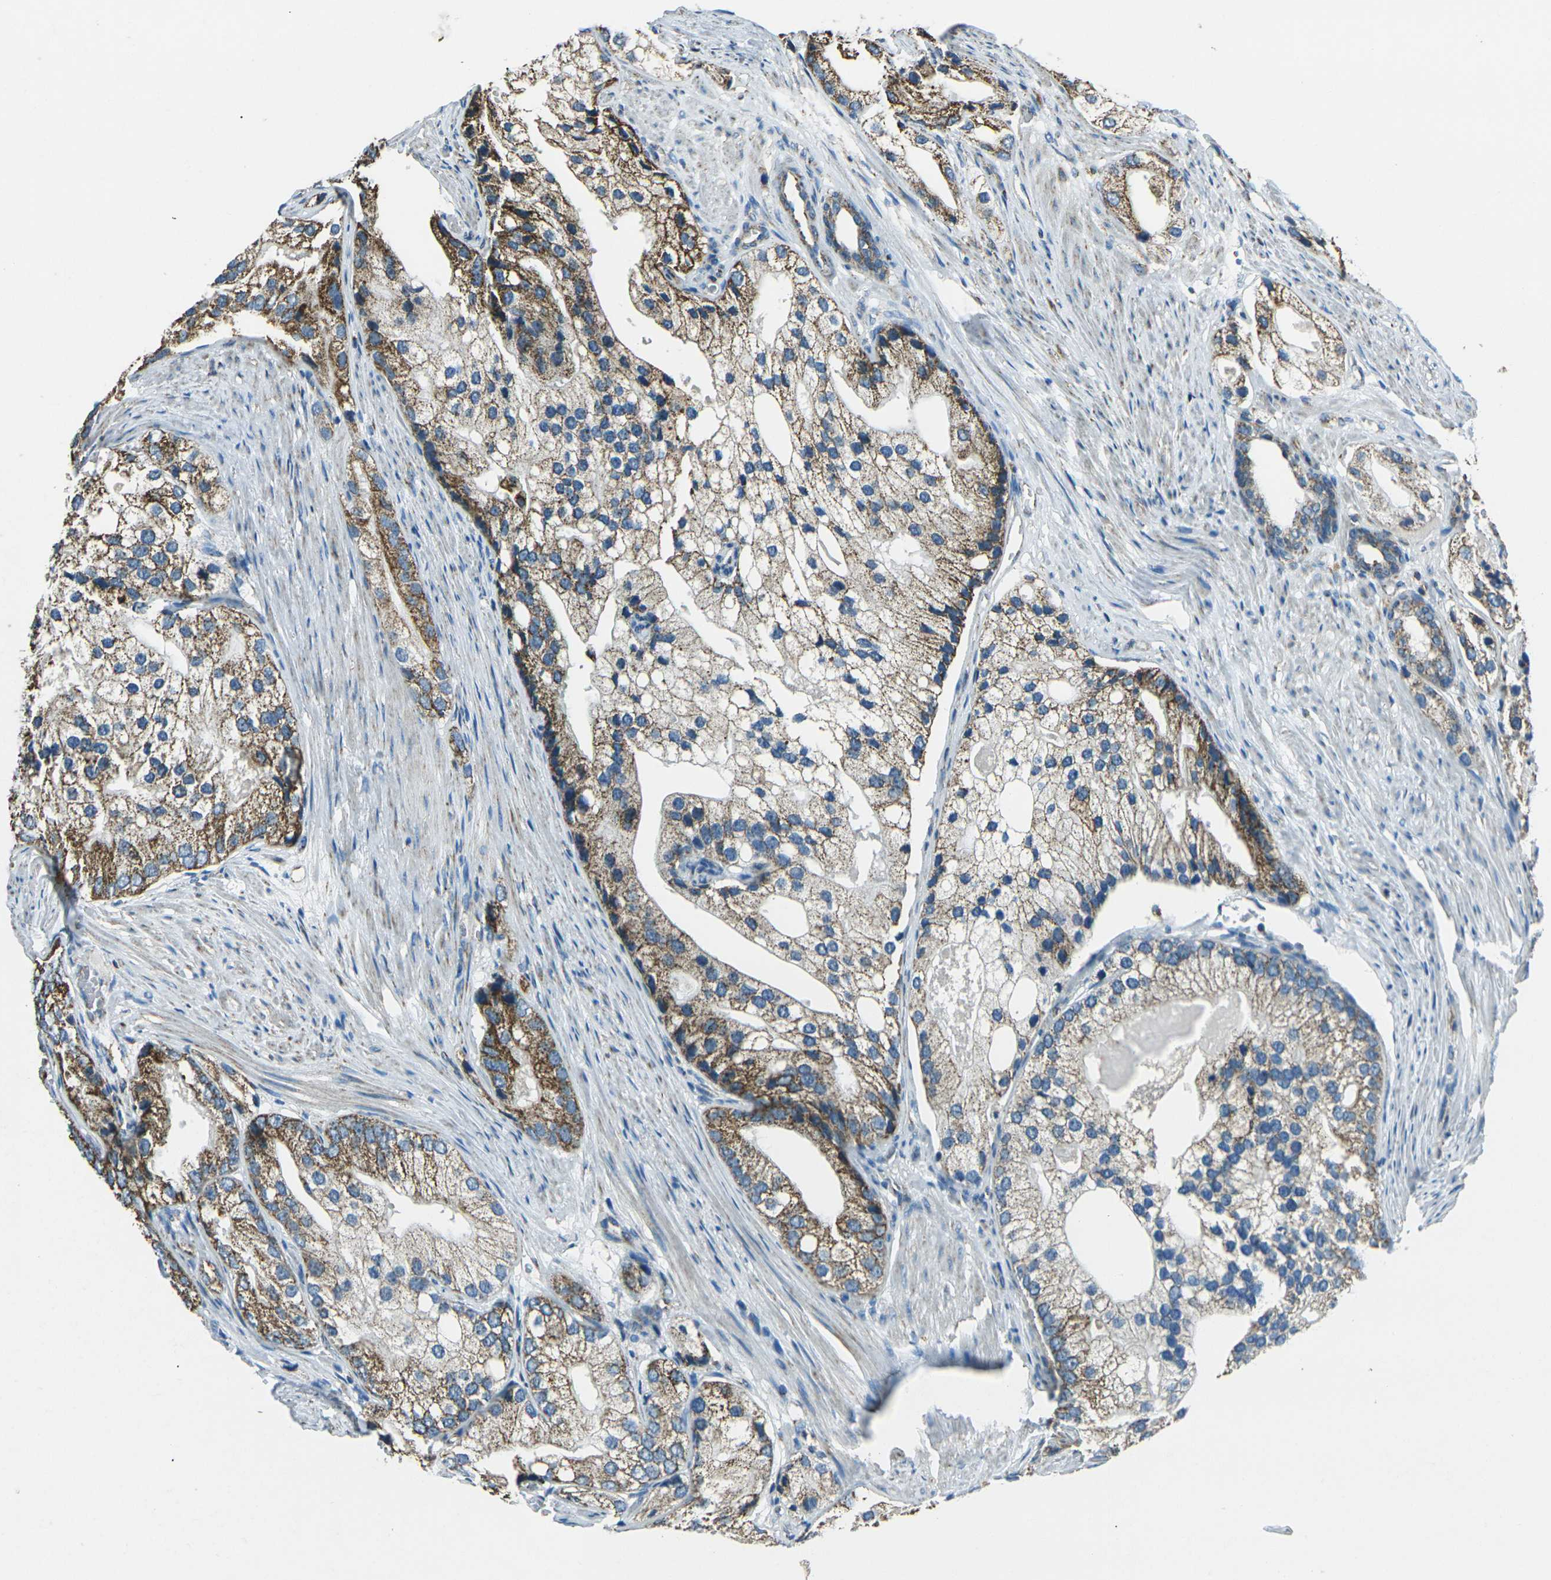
{"staining": {"intensity": "moderate", "quantity": ">75%", "location": "cytoplasmic/membranous"}, "tissue": "prostate cancer", "cell_type": "Tumor cells", "image_type": "cancer", "snomed": [{"axis": "morphology", "description": "Adenocarcinoma, Low grade"}, {"axis": "topography", "description": "Prostate"}], "caption": "Protein analysis of low-grade adenocarcinoma (prostate) tissue demonstrates moderate cytoplasmic/membranous staining in approximately >75% of tumor cells. (IHC, brightfield microscopy, high magnification).", "gene": "IRF3", "patient": {"sex": "male", "age": 69}}